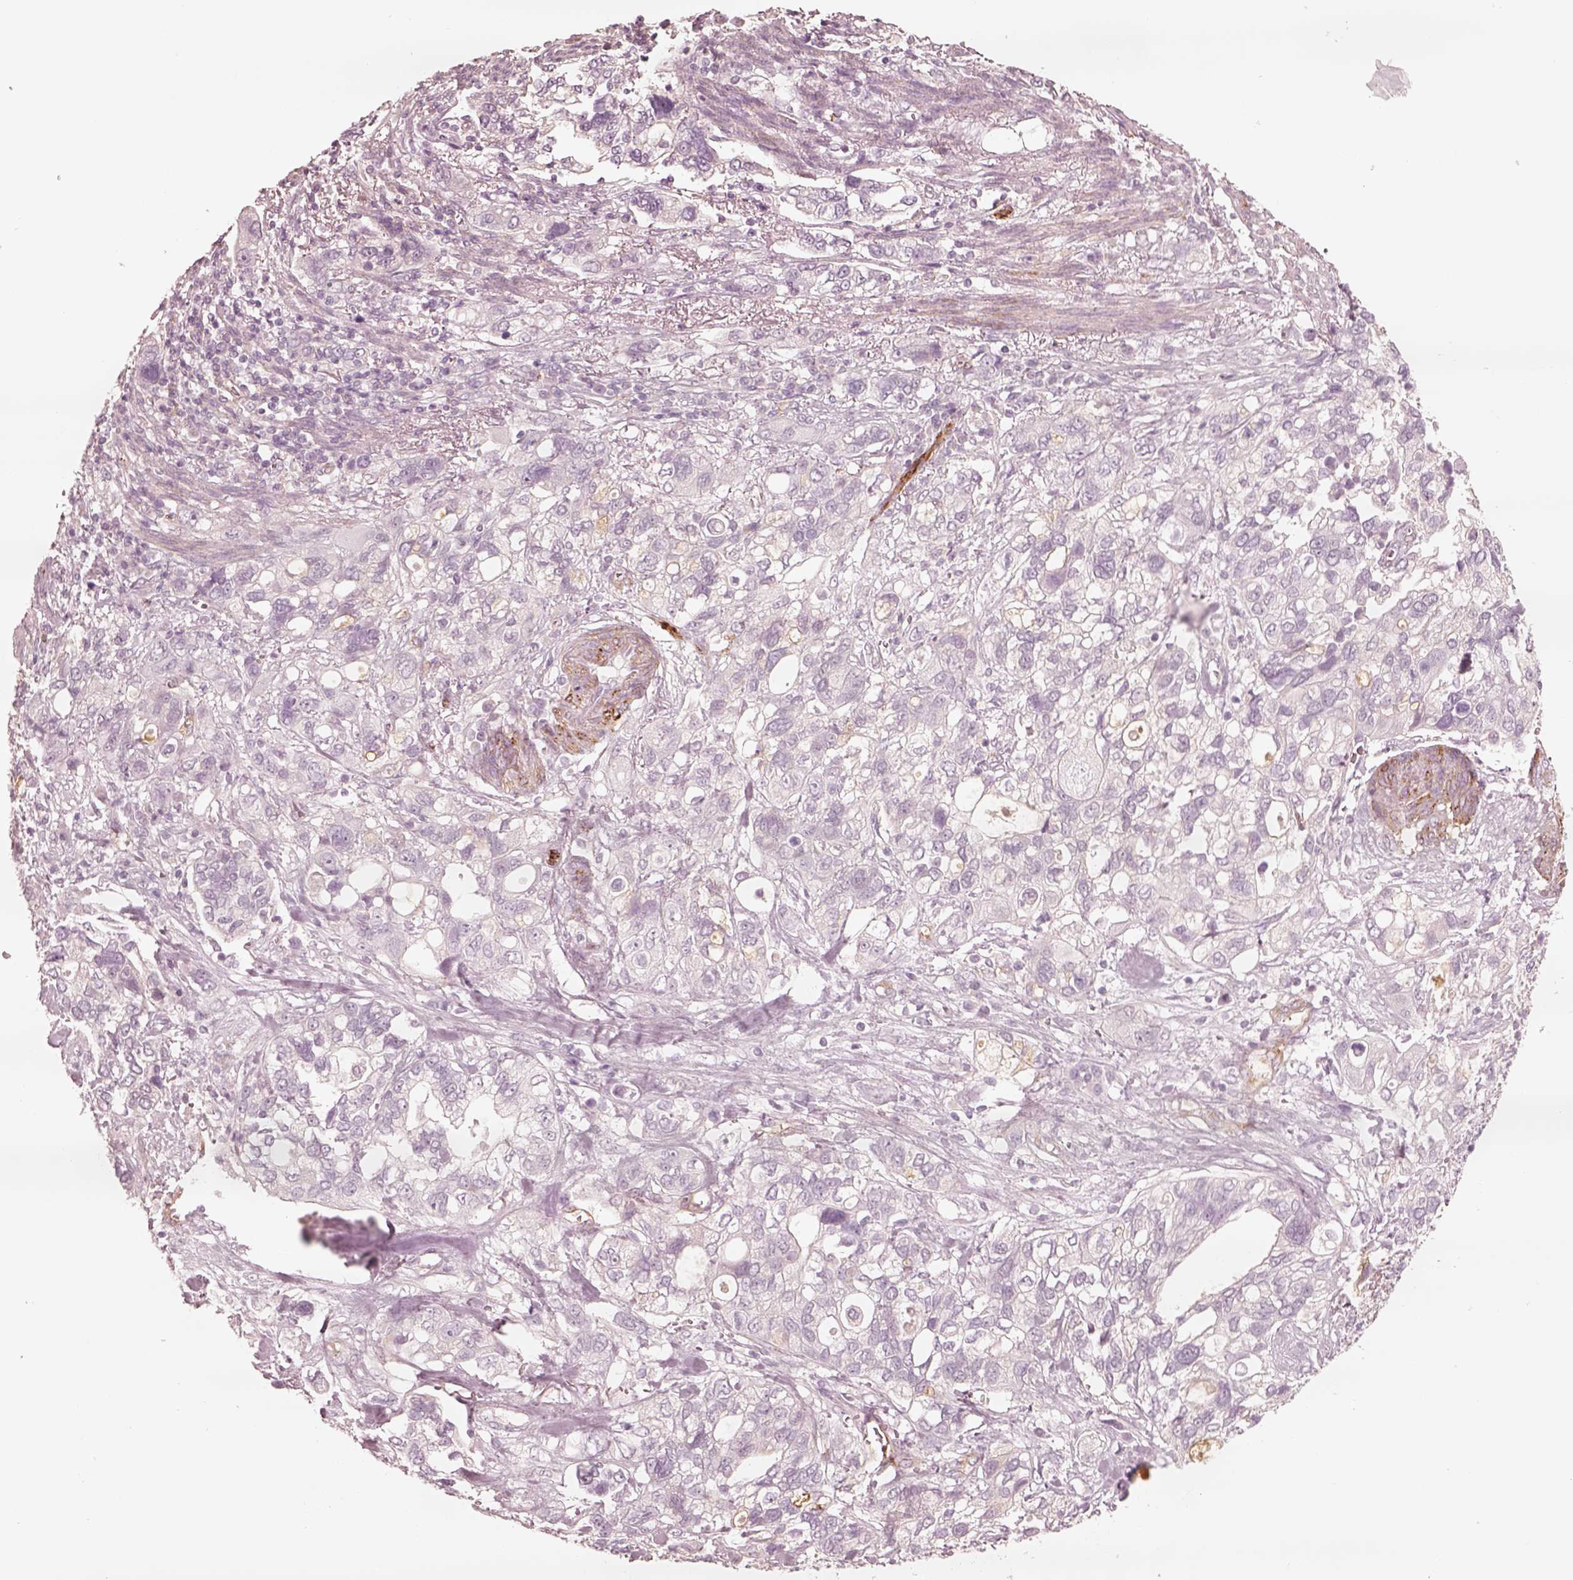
{"staining": {"intensity": "negative", "quantity": "none", "location": "none"}, "tissue": "stomach cancer", "cell_type": "Tumor cells", "image_type": "cancer", "snomed": [{"axis": "morphology", "description": "Adenocarcinoma, NOS"}, {"axis": "topography", "description": "Stomach, upper"}], "caption": "There is no significant staining in tumor cells of stomach adenocarcinoma. The staining is performed using DAB brown chromogen with nuclei counter-stained in using hematoxylin.", "gene": "DNAAF9", "patient": {"sex": "female", "age": 81}}